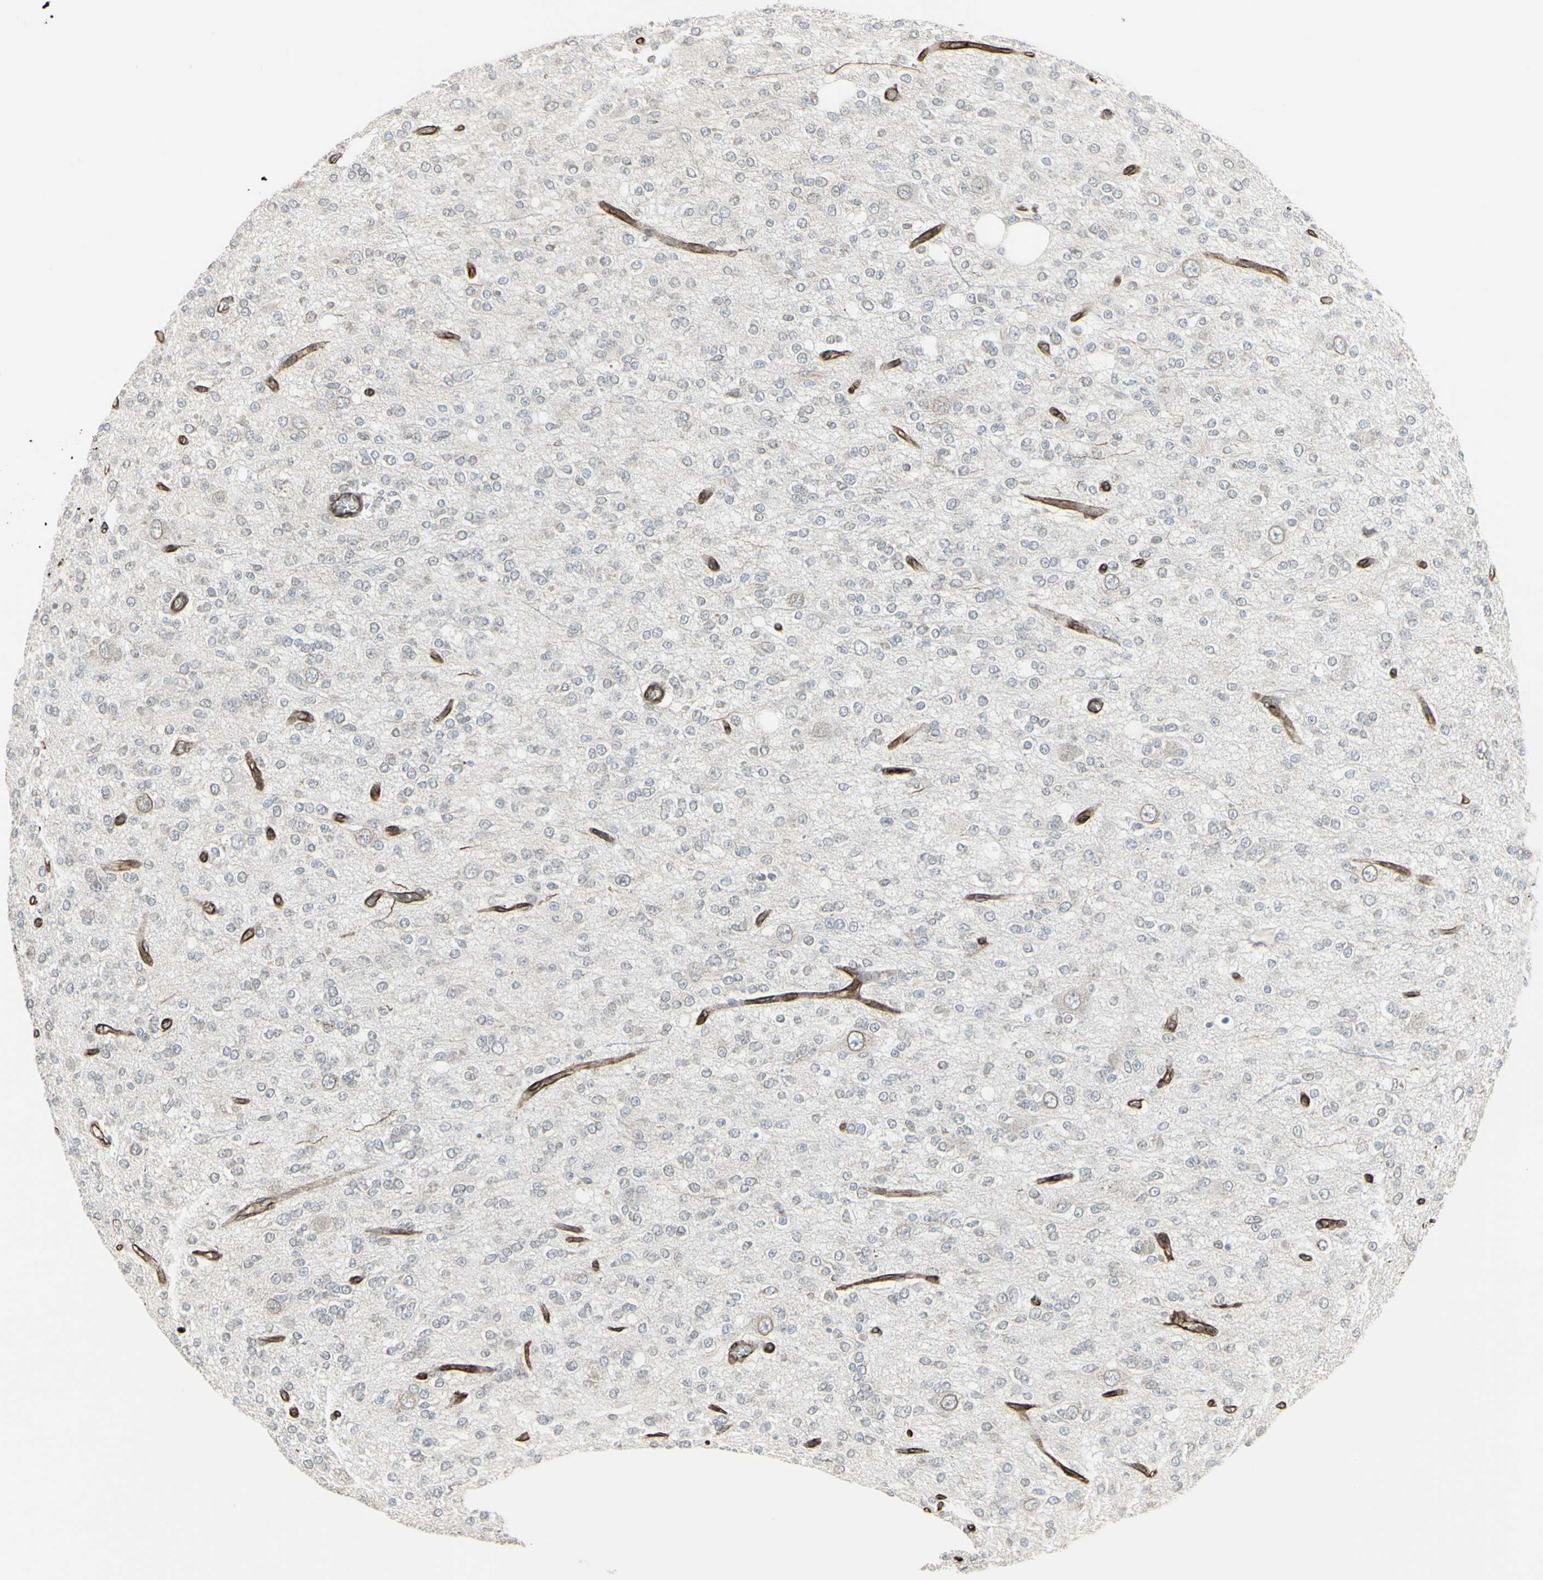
{"staining": {"intensity": "weak", "quantity": "<25%", "location": "cytoplasmic/membranous,nuclear"}, "tissue": "glioma", "cell_type": "Tumor cells", "image_type": "cancer", "snomed": [{"axis": "morphology", "description": "Glioma, malignant, Low grade"}, {"axis": "topography", "description": "Brain"}], "caption": "Histopathology image shows no significant protein positivity in tumor cells of low-grade glioma (malignant).", "gene": "DTX3L", "patient": {"sex": "male", "age": 38}}